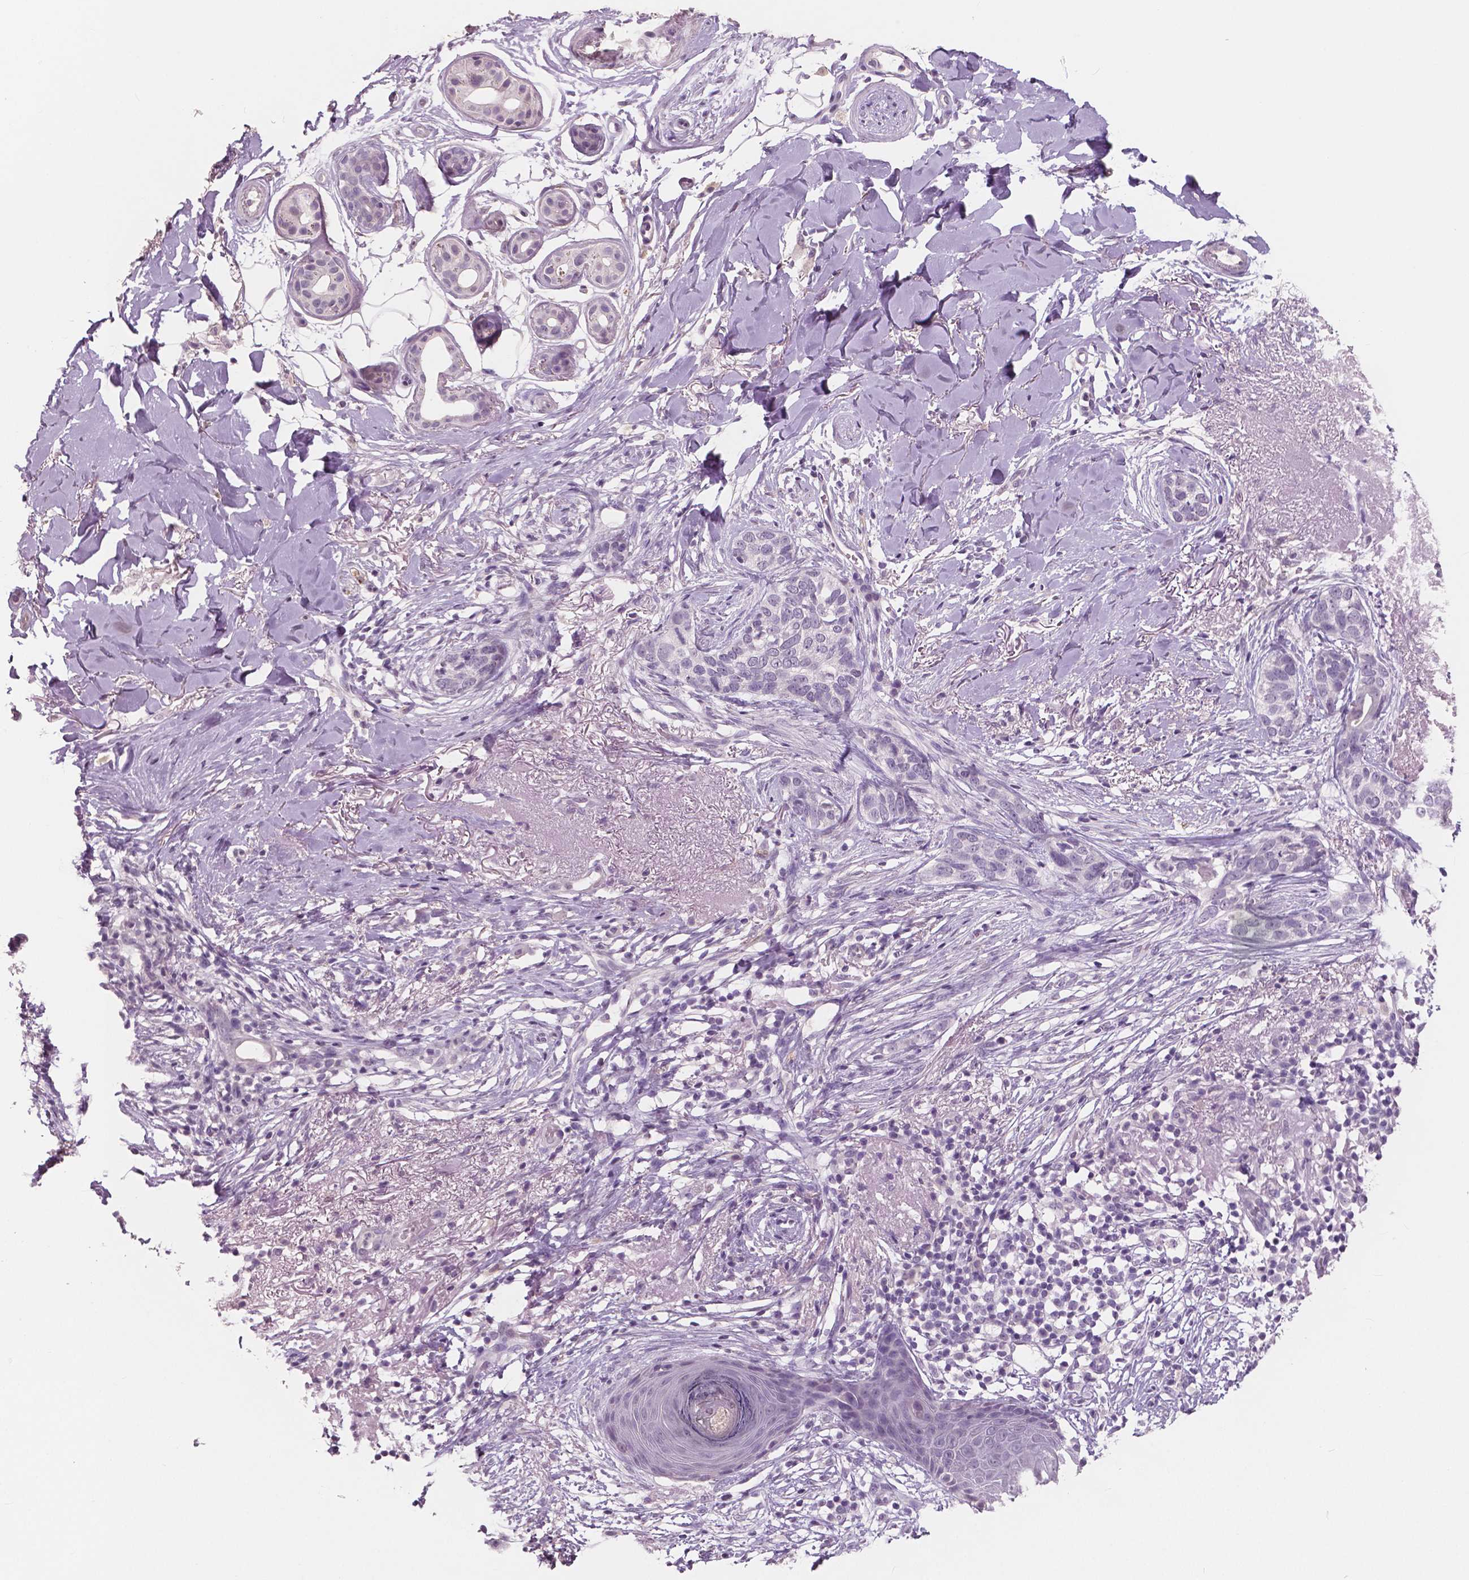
{"staining": {"intensity": "negative", "quantity": "none", "location": "none"}, "tissue": "skin cancer", "cell_type": "Tumor cells", "image_type": "cancer", "snomed": [{"axis": "morphology", "description": "Normal tissue, NOS"}, {"axis": "morphology", "description": "Basal cell carcinoma"}, {"axis": "topography", "description": "Skin"}], "caption": "The immunohistochemistry (IHC) photomicrograph has no significant staining in tumor cells of basal cell carcinoma (skin) tissue.", "gene": "NECAB1", "patient": {"sex": "male", "age": 84}}